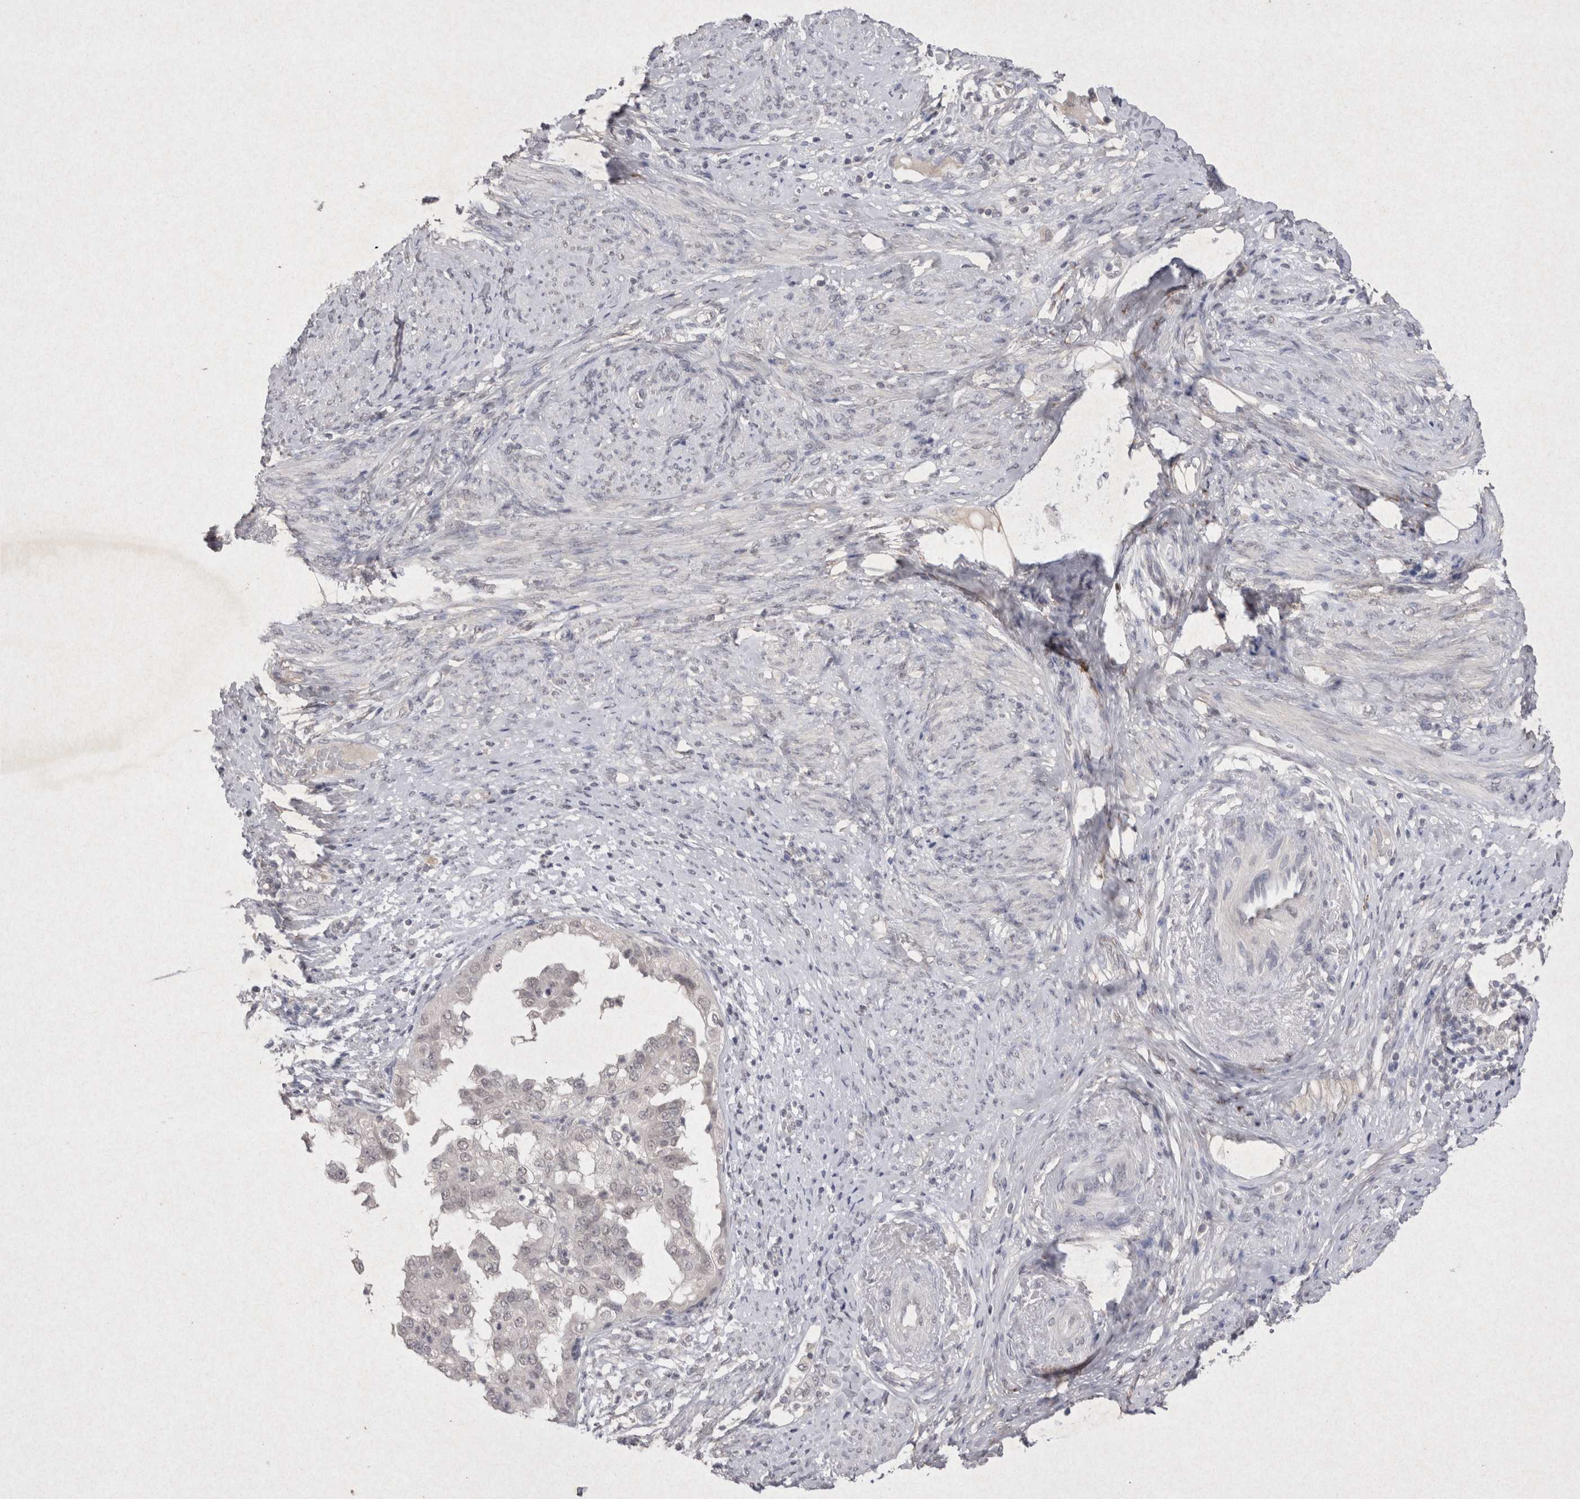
{"staining": {"intensity": "negative", "quantity": "none", "location": "none"}, "tissue": "endometrial cancer", "cell_type": "Tumor cells", "image_type": "cancer", "snomed": [{"axis": "morphology", "description": "Adenocarcinoma, NOS"}, {"axis": "topography", "description": "Endometrium"}], "caption": "Endometrial cancer (adenocarcinoma) was stained to show a protein in brown. There is no significant staining in tumor cells.", "gene": "LYVE1", "patient": {"sex": "female", "age": 85}}